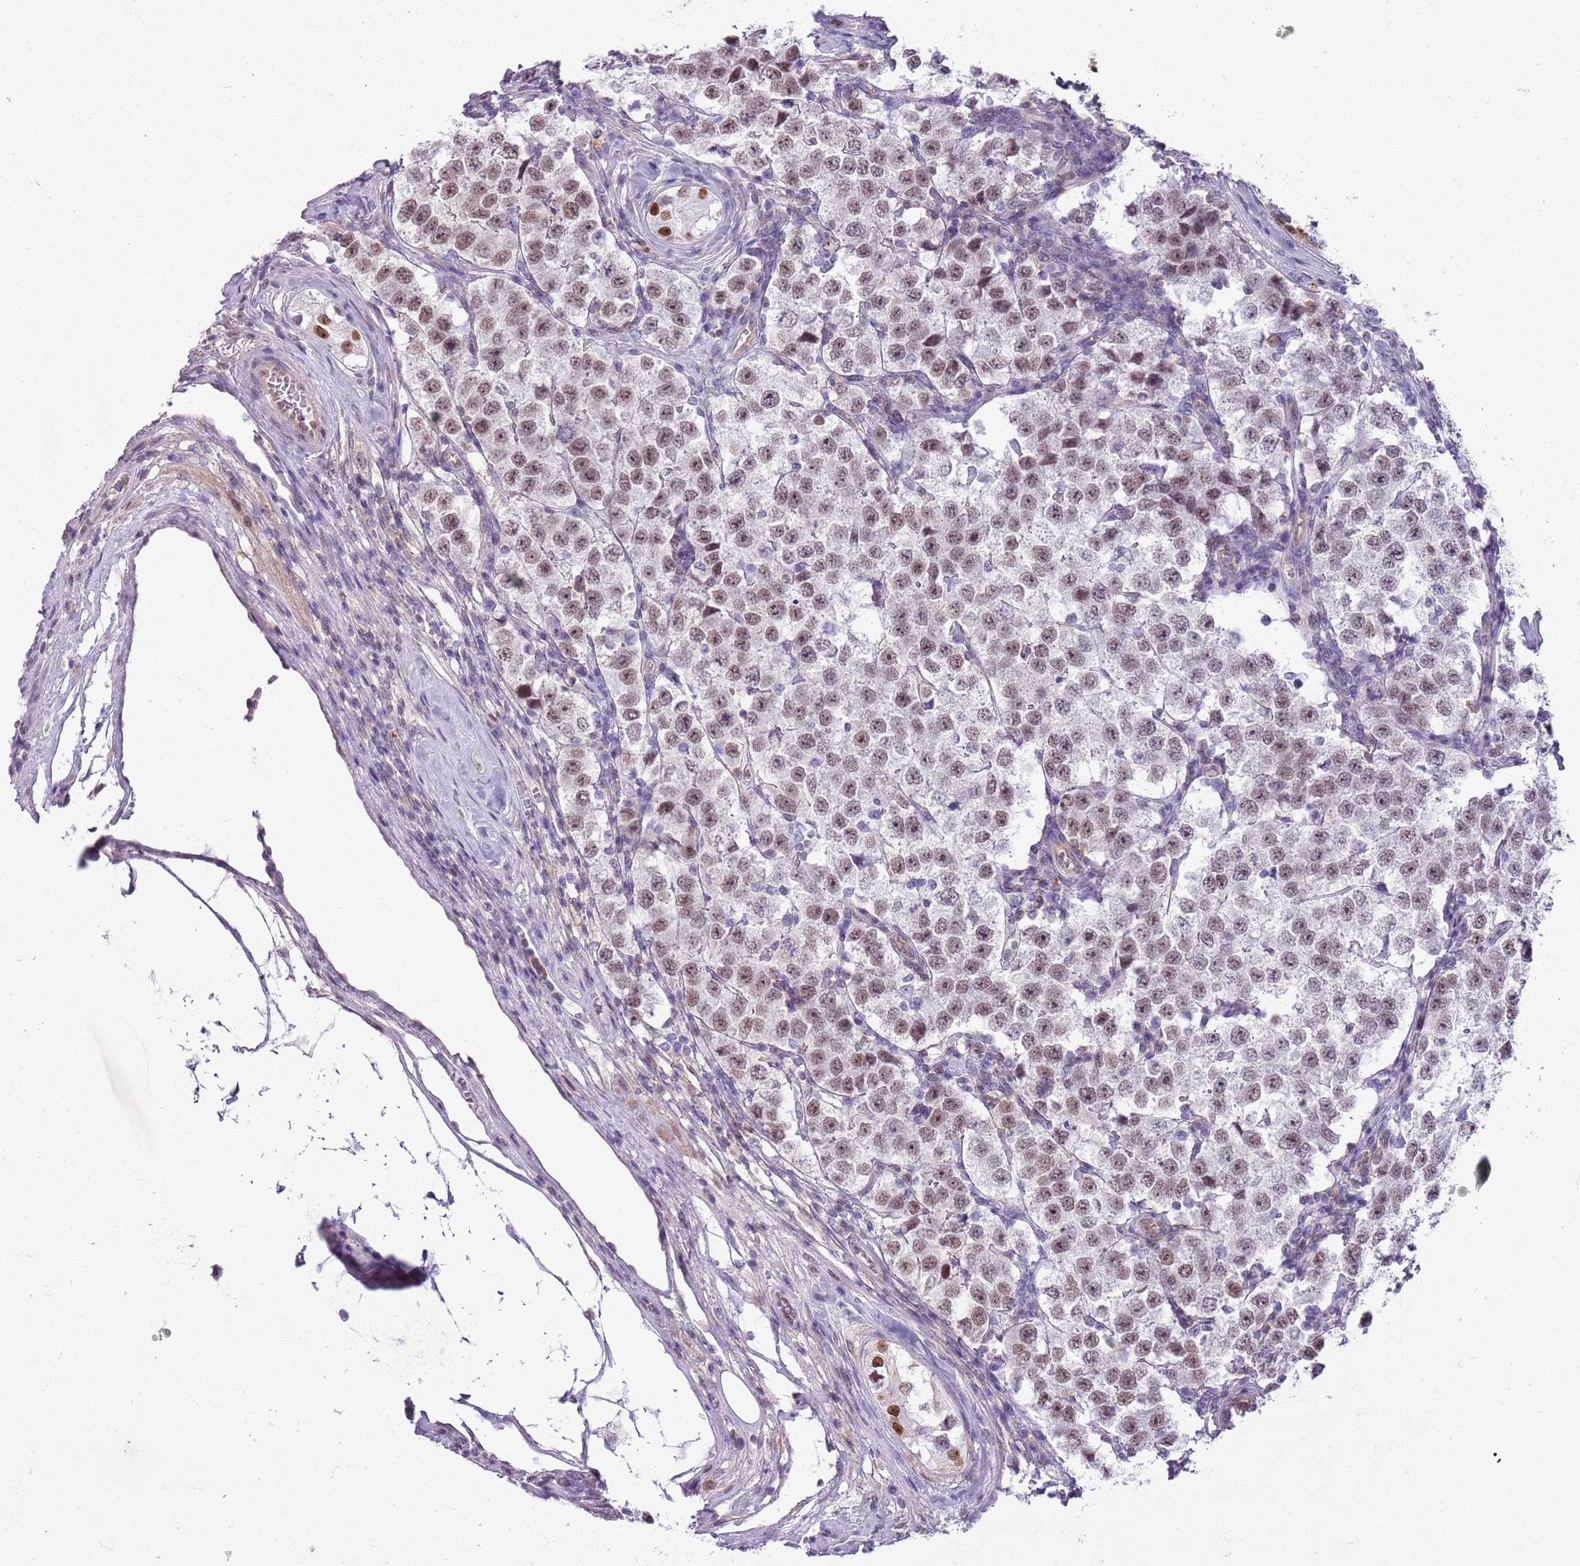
{"staining": {"intensity": "moderate", "quantity": ">75%", "location": "nuclear"}, "tissue": "testis cancer", "cell_type": "Tumor cells", "image_type": "cancer", "snomed": [{"axis": "morphology", "description": "Seminoma, NOS"}, {"axis": "topography", "description": "Testis"}], "caption": "This is a histology image of immunohistochemistry (IHC) staining of testis cancer (seminoma), which shows moderate expression in the nuclear of tumor cells.", "gene": "DHX32", "patient": {"sex": "male", "age": 34}}